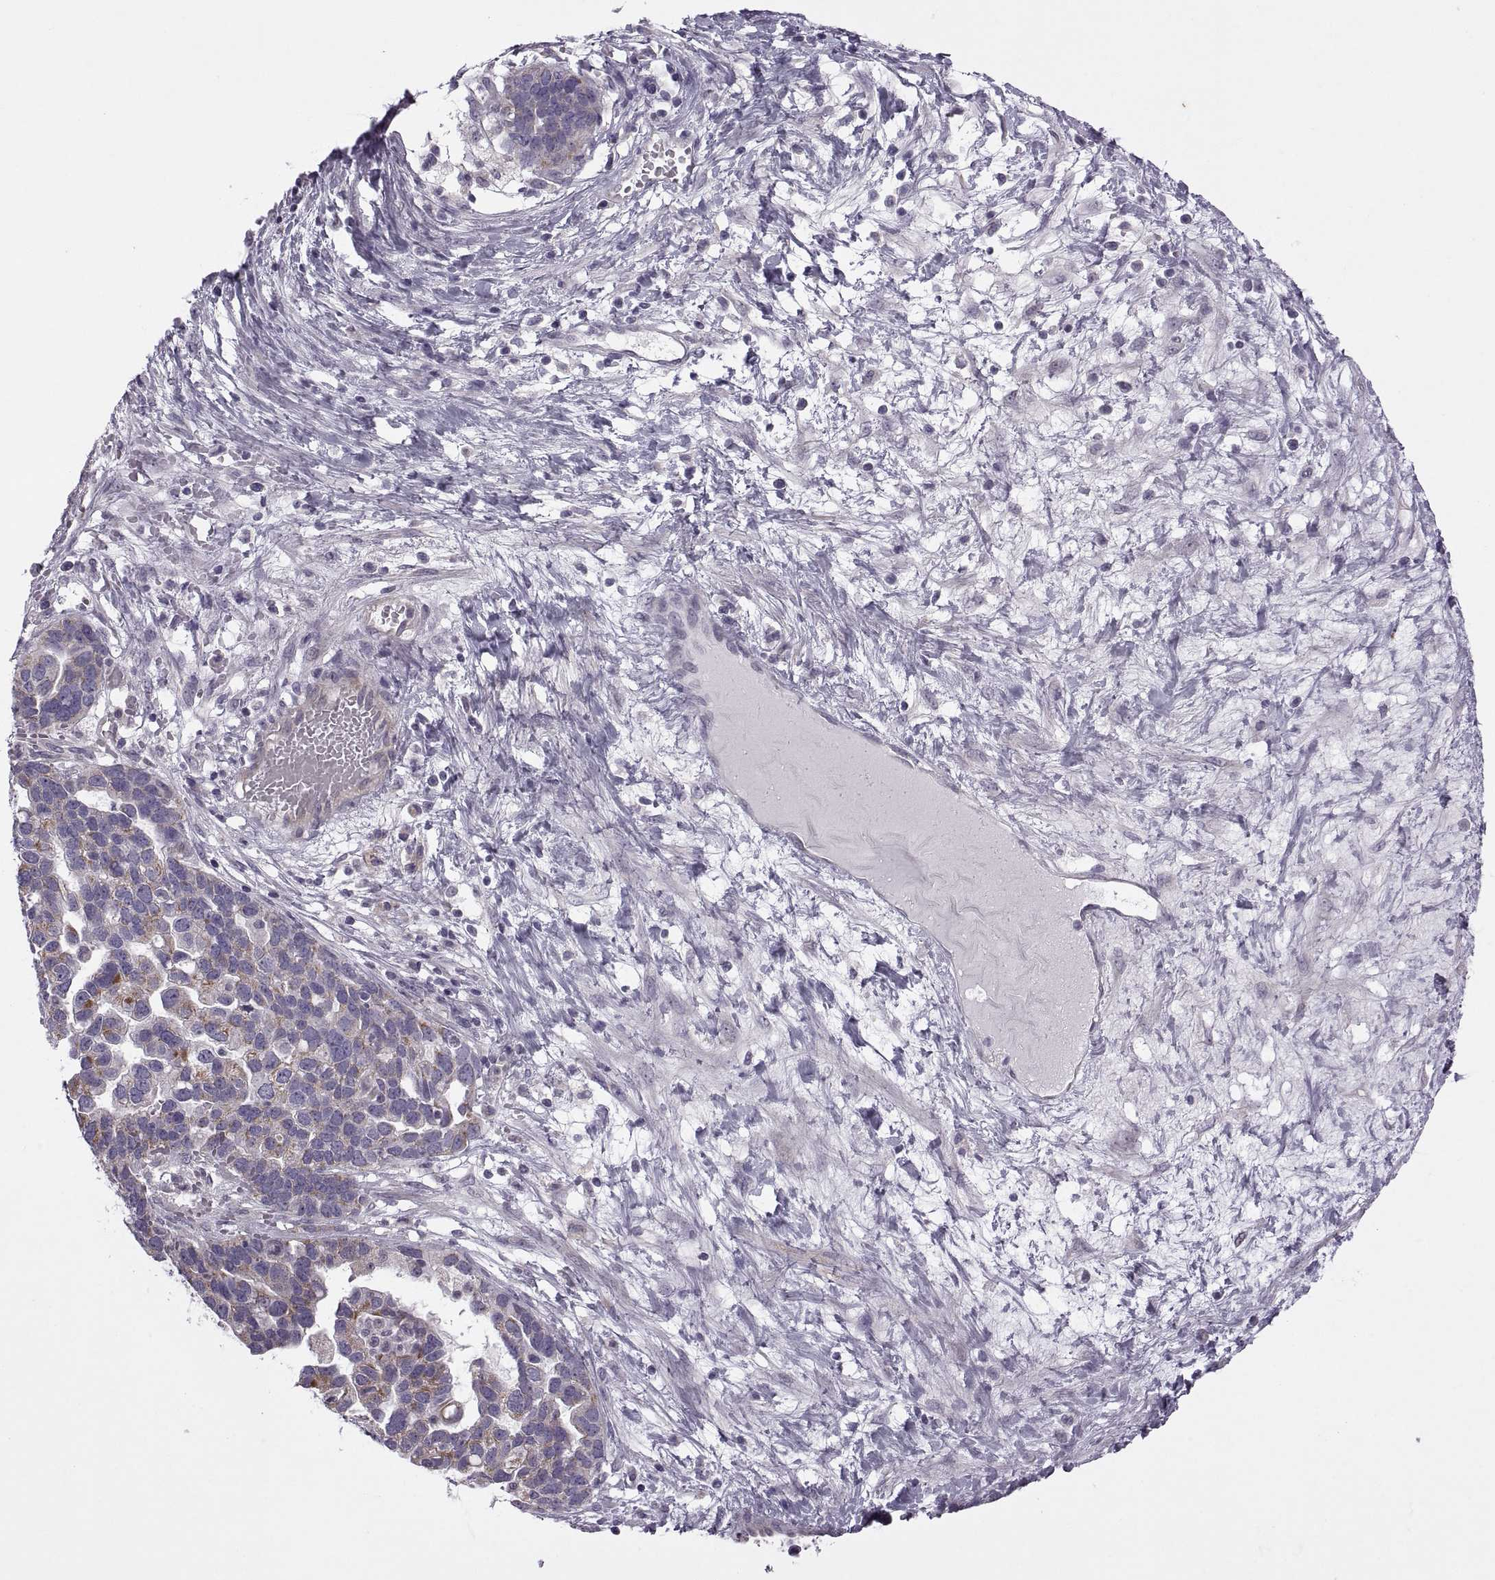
{"staining": {"intensity": "weak", "quantity": "<25%", "location": "cytoplasmic/membranous"}, "tissue": "ovarian cancer", "cell_type": "Tumor cells", "image_type": "cancer", "snomed": [{"axis": "morphology", "description": "Cystadenocarcinoma, serous, NOS"}, {"axis": "topography", "description": "Ovary"}], "caption": "An immunohistochemistry (IHC) image of ovarian cancer is shown. There is no staining in tumor cells of ovarian cancer.", "gene": "RIPK4", "patient": {"sex": "female", "age": 54}}